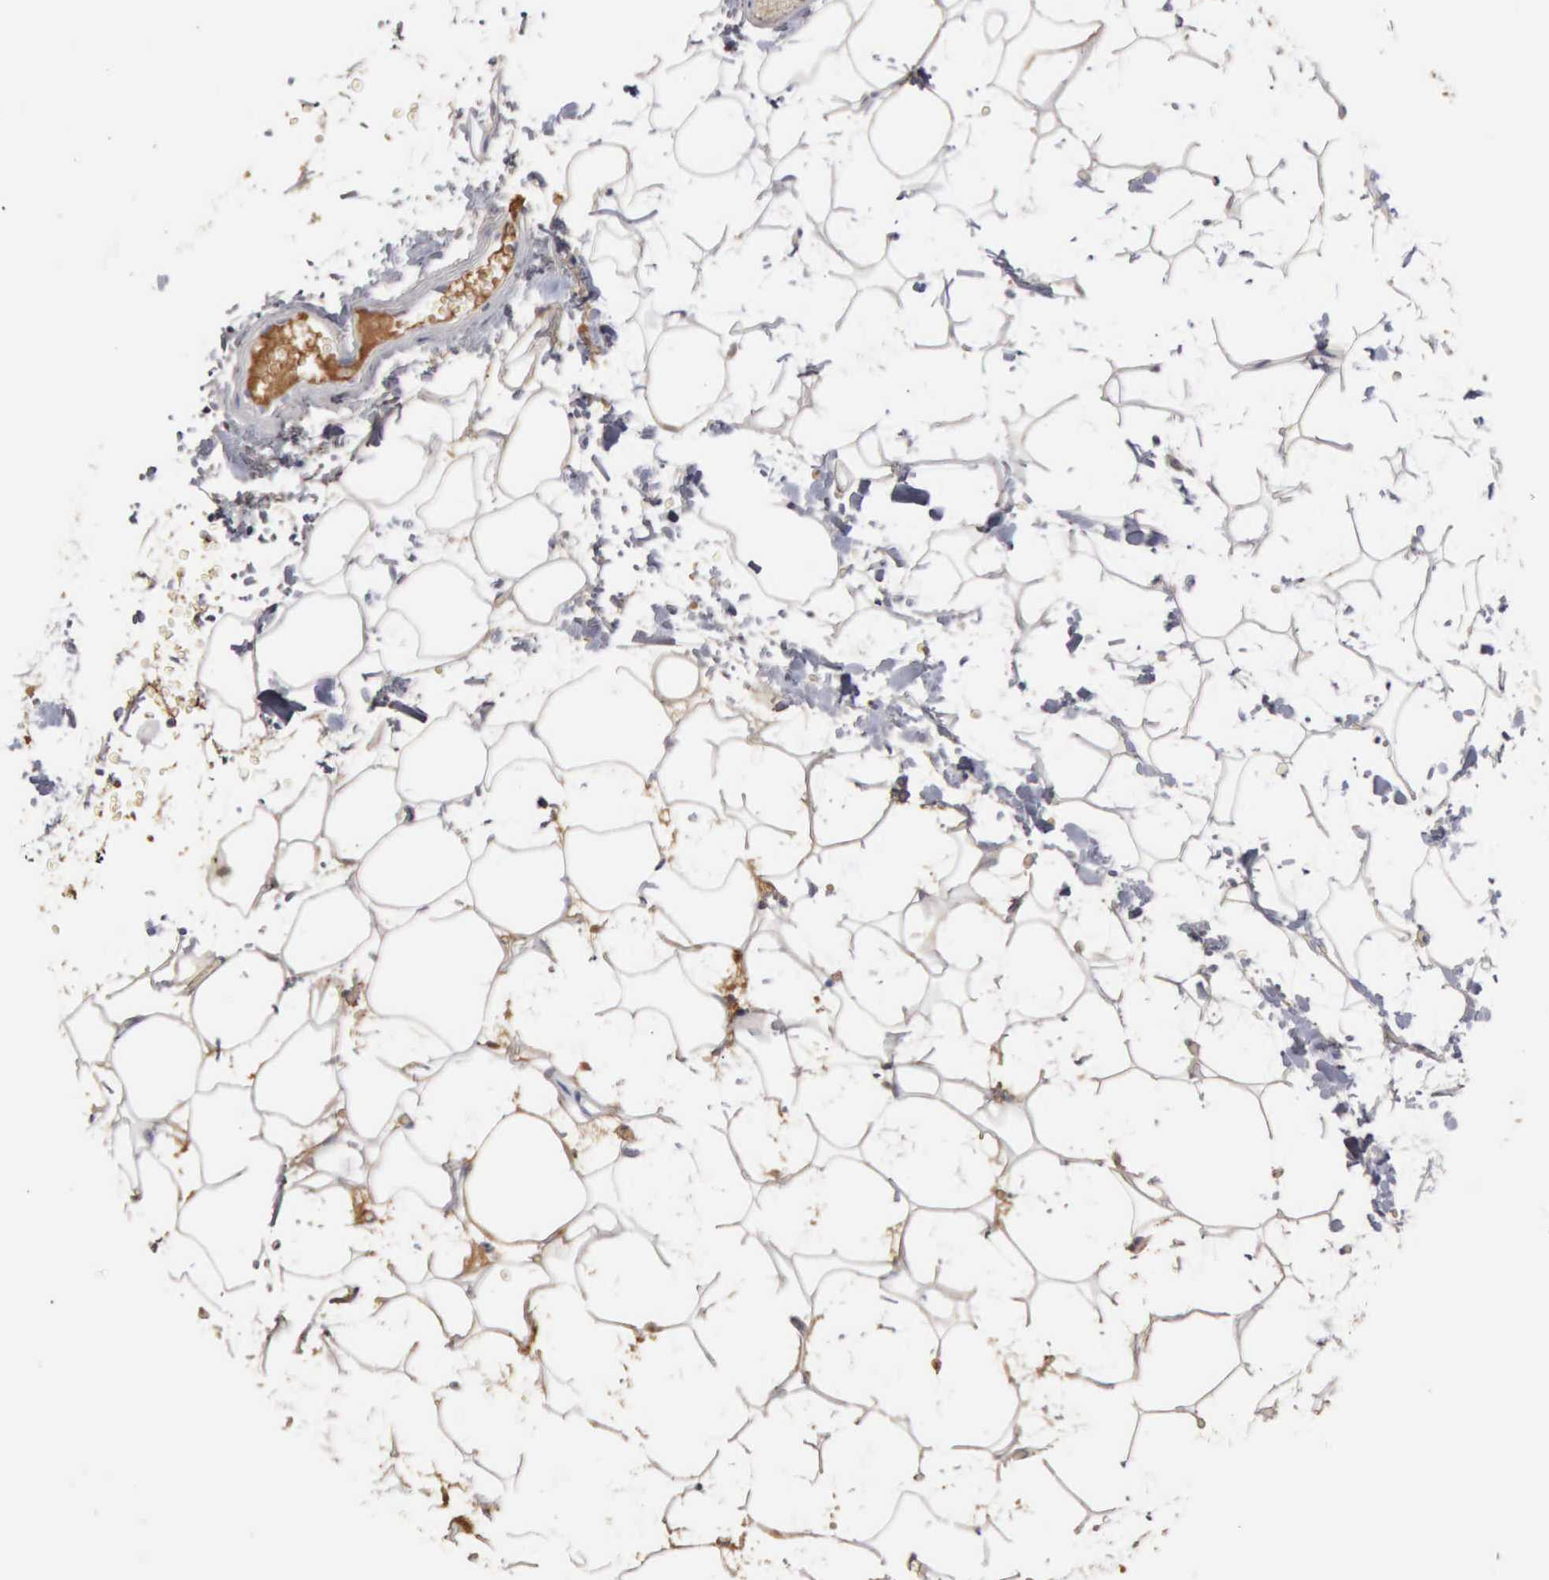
{"staining": {"intensity": "moderate", "quantity": ">75%", "location": "cytoplasmic/membranous"}, "tissue": "adipose tissue", "cell_type": "Adipocytes", "image_type": "normal", "snomed": [{"axis": "morphology", "description": "Normal tissue, NOS"}, {"axis": "morphology", "description": "Fibrosis, NOS"}, {"axis": "topography", "description": "Breast"}], "caption": "About >75% of adipocytes in benign adipose tissue display moderate cytoplasmic/membranous protein positivity as visualized by brown immunohistochemical staining.", "gene": "SERPINA1", "patient": {"sex": "female", "age": 24}}